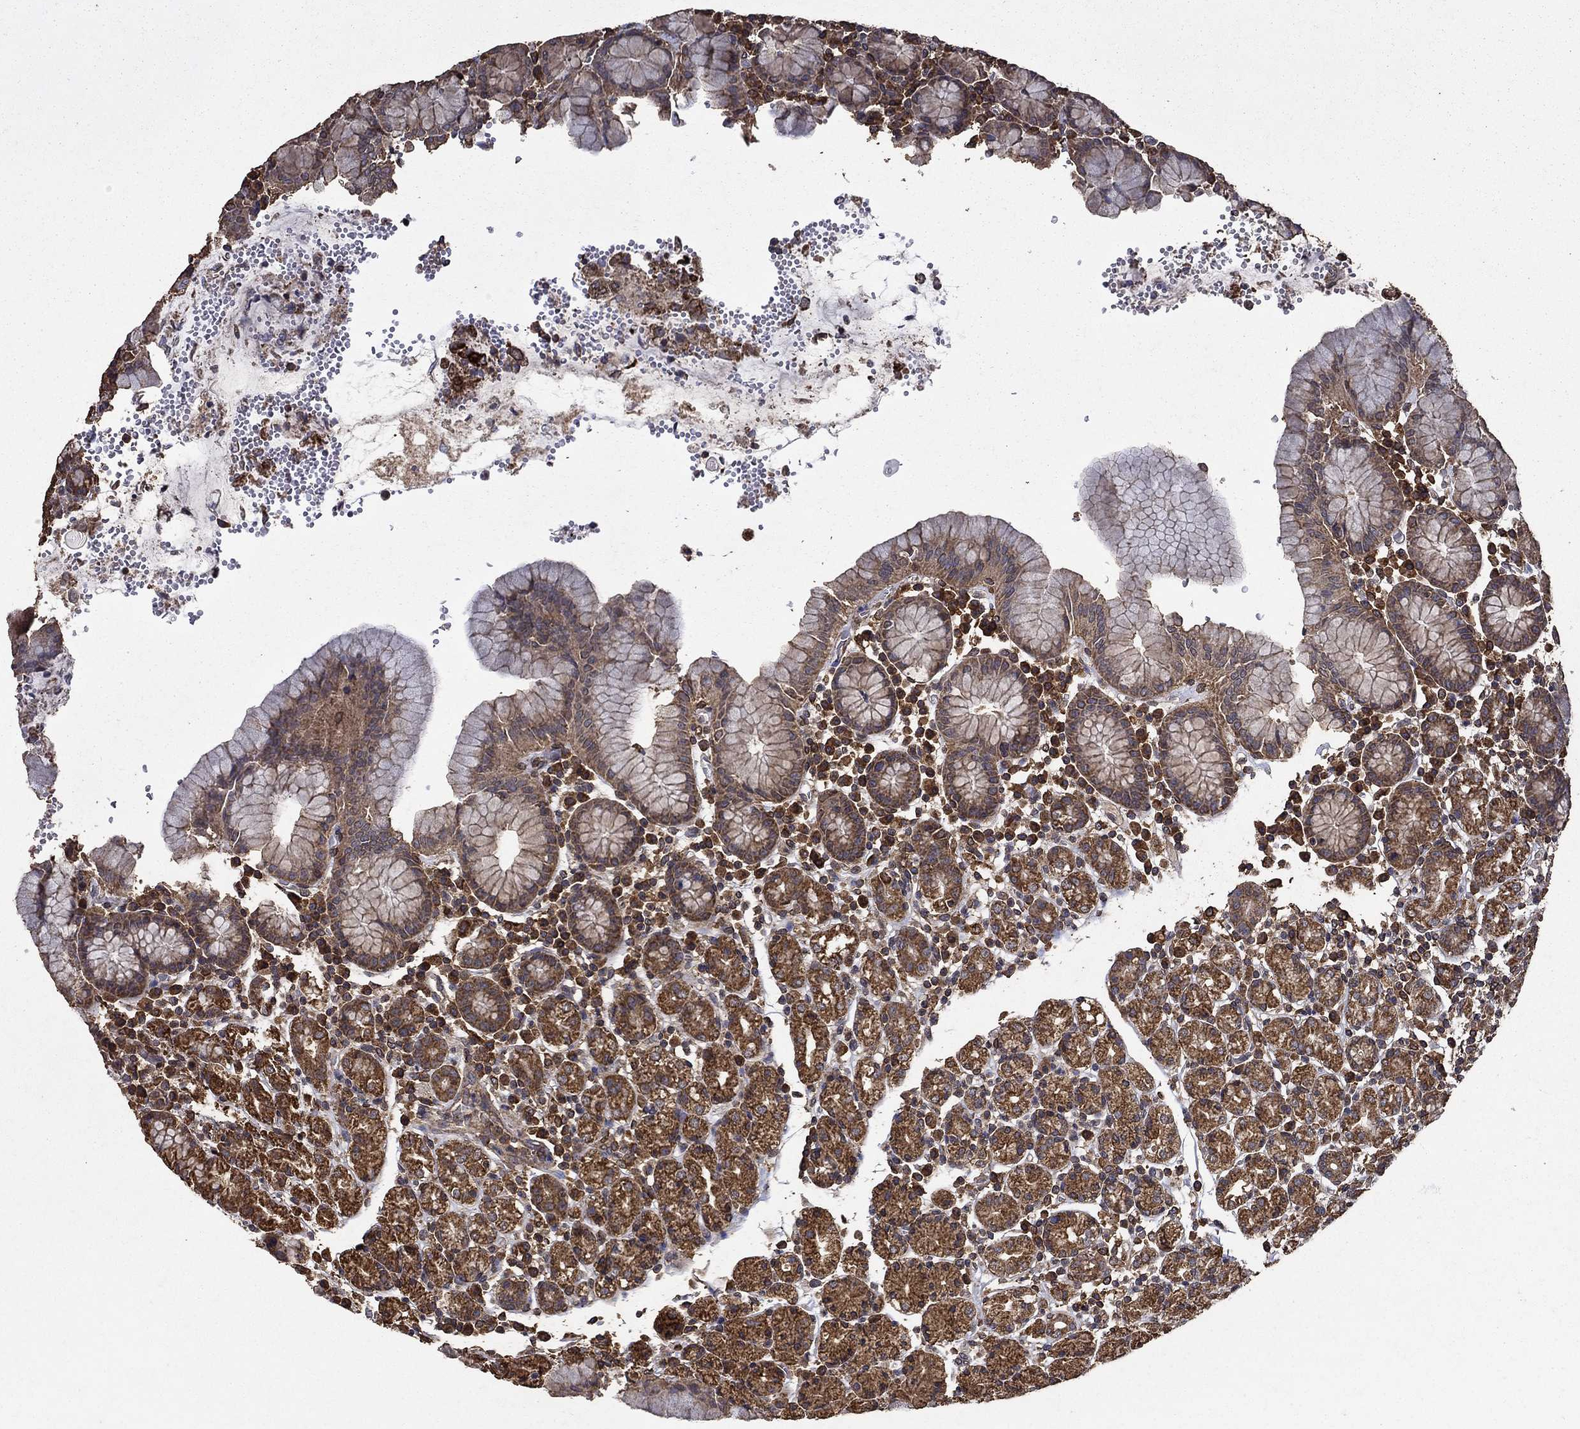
{"staining": {"intensity": "strong", "quantity": ">75%", "location": "cytoplasmic/membranous"}, "tissue": "stomach", "cell_type": "Glandular cells", "image_type": "normal", "snomed": [{"axis": "morphology", "description": "Normal tissue, NOS"}, {"axis": "topography", "description": "Stomach, upper"}, {"axis": "topography", "description": "Stomach"}], "caption": "Brown immunohistochemical staining in normal stomach shows strong cytoplasmic/membranous expression in about >75% of glandular cells.", "gene": "IFRD1", "patient": {"sex": "male", "age": 62}}